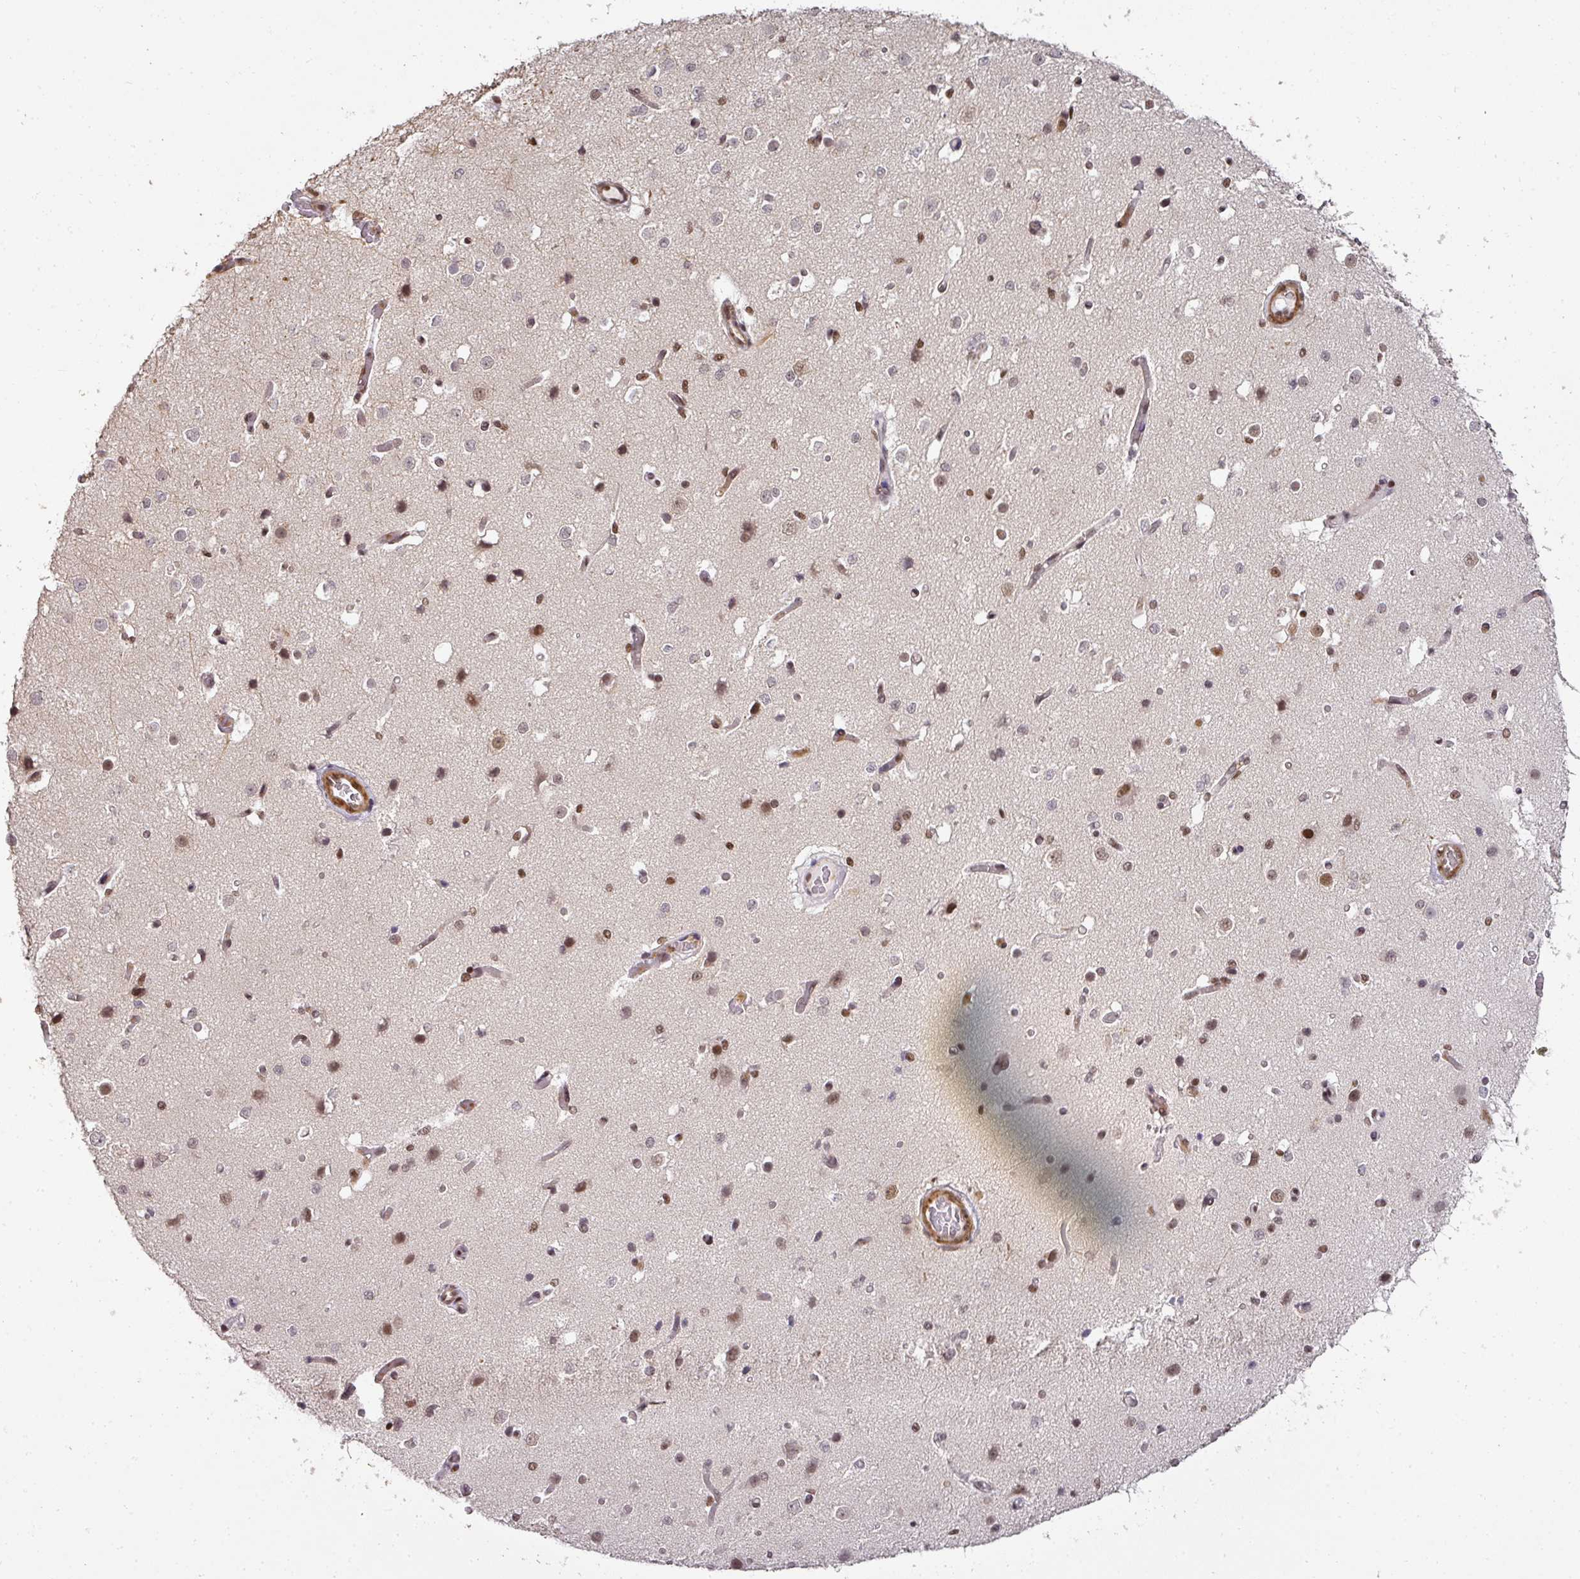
{"staining": {"intensity": "moderate", "quantity": ">75%", "location": "nuclear"}, "tissue": "cerebral cortex", "cell_type": "Endothelial cells", "image_type": "normal", "snomed": [{"axis": "morphology", "description": "Normal tissue, NOS"}, {"axis": "morphology", "description": "Inflammation, NOS"}, {"axis": "topography", "description": "Cerebral cortex"}], "caption": "High-power microscopy captured an IHC image of benign cerebral cortex, revealing moderate nuclear expression in approximately >75% of endothelial cells.", "gene": "GPRIN2", "patient": {"sex": "male", "age": 6}}